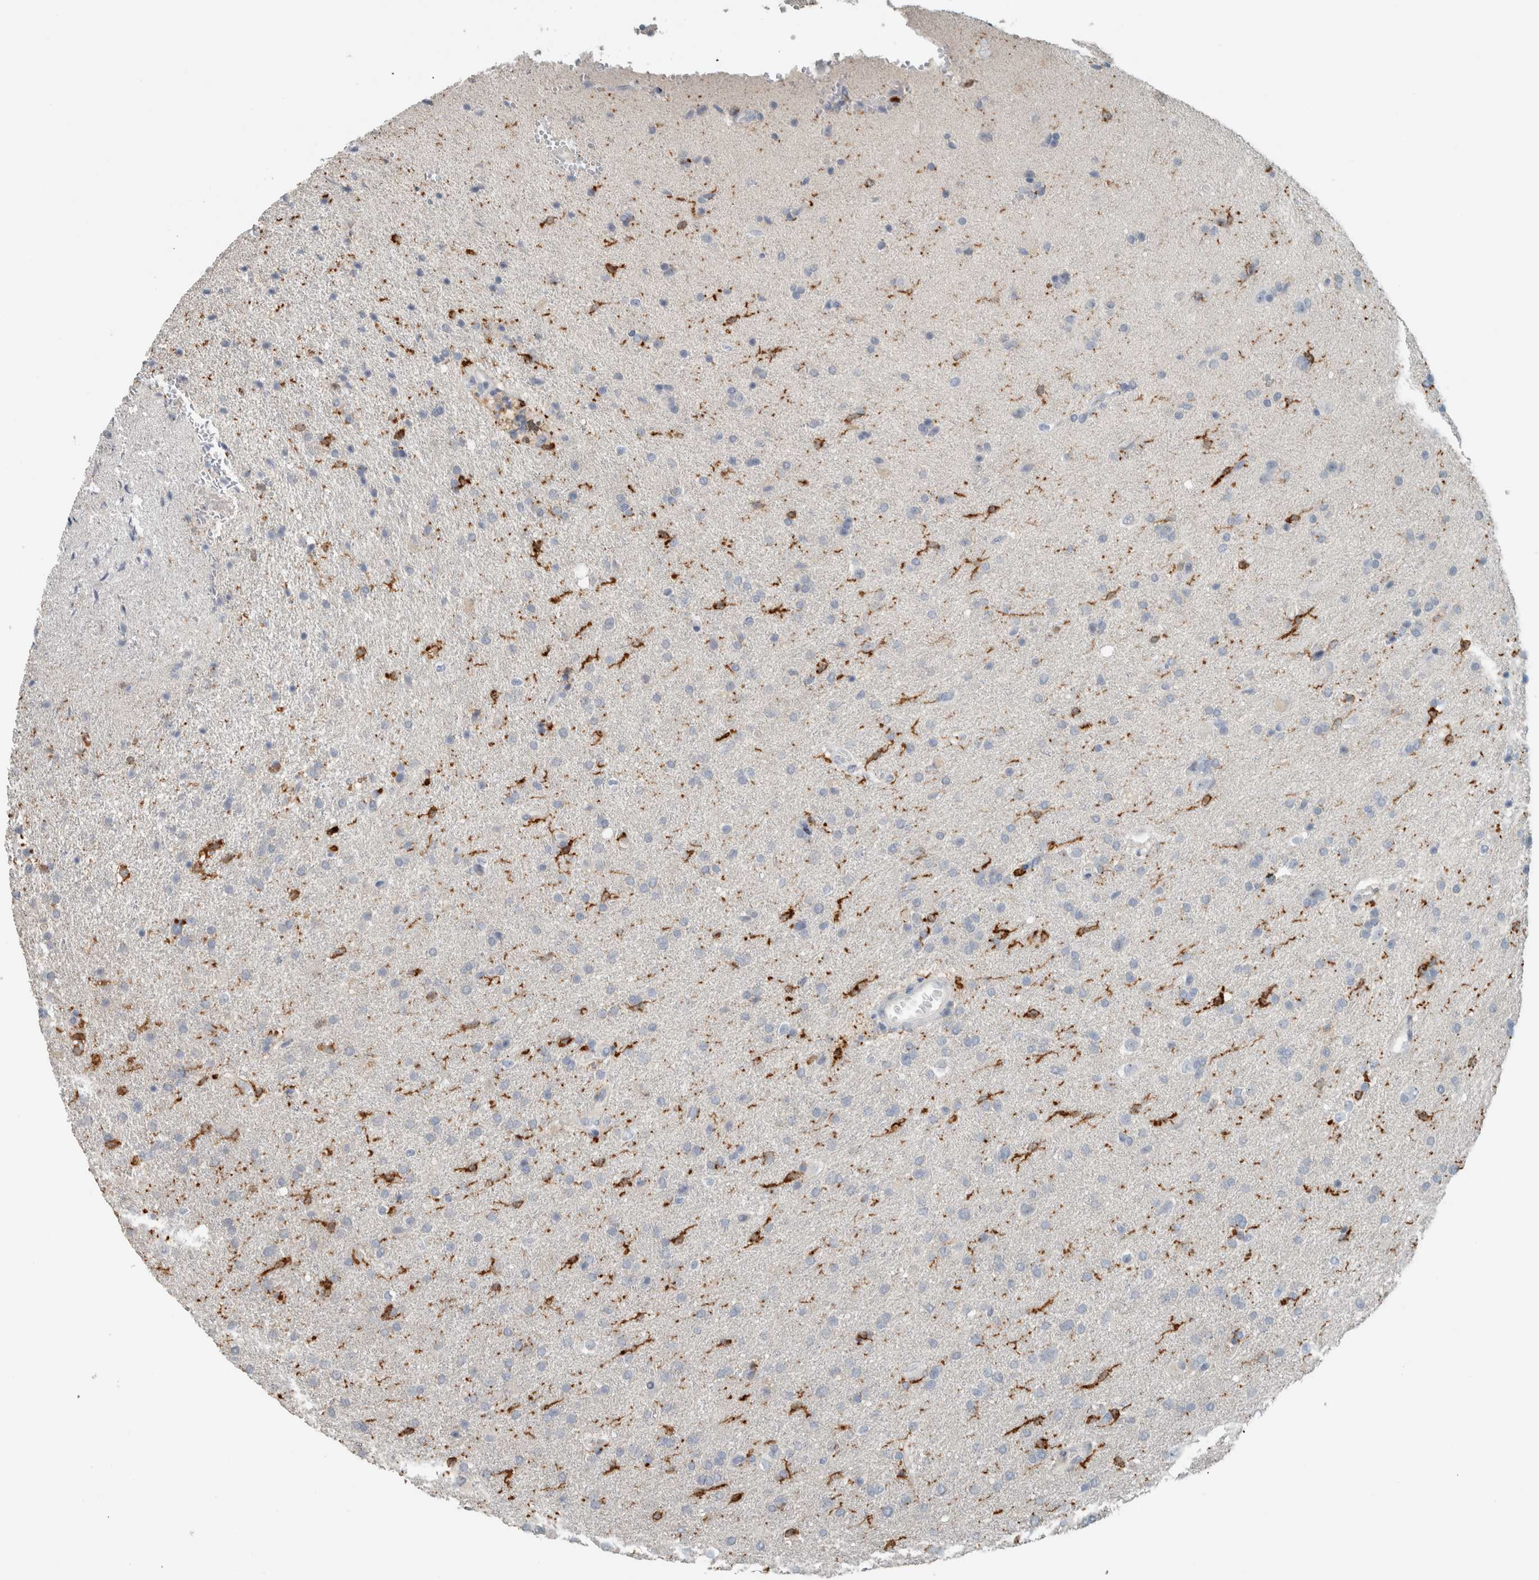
{"staining": {"intensity": "negative", "quantity": "none", "location": "none"}, "tissue": "glioma", "cell_type": "Tumor cells", "image_type": "cancer", "snomed": [{"axis": "morphology", "description": "Glioma, malignant, High grade"}, {"axis": "topography", "description": "Brain"}], "caption": "The histopathology image displays no staining of tumor cells in glioma. Brightfield microscopy of immunohistochemistry (IHC) stained with DAB (3,3'-diaminobenzidine) (brown) and hematoxylin (blue), captured at high magnification.", "gene": "SCIN", "patient": {"sex": "male", "age": 72}}